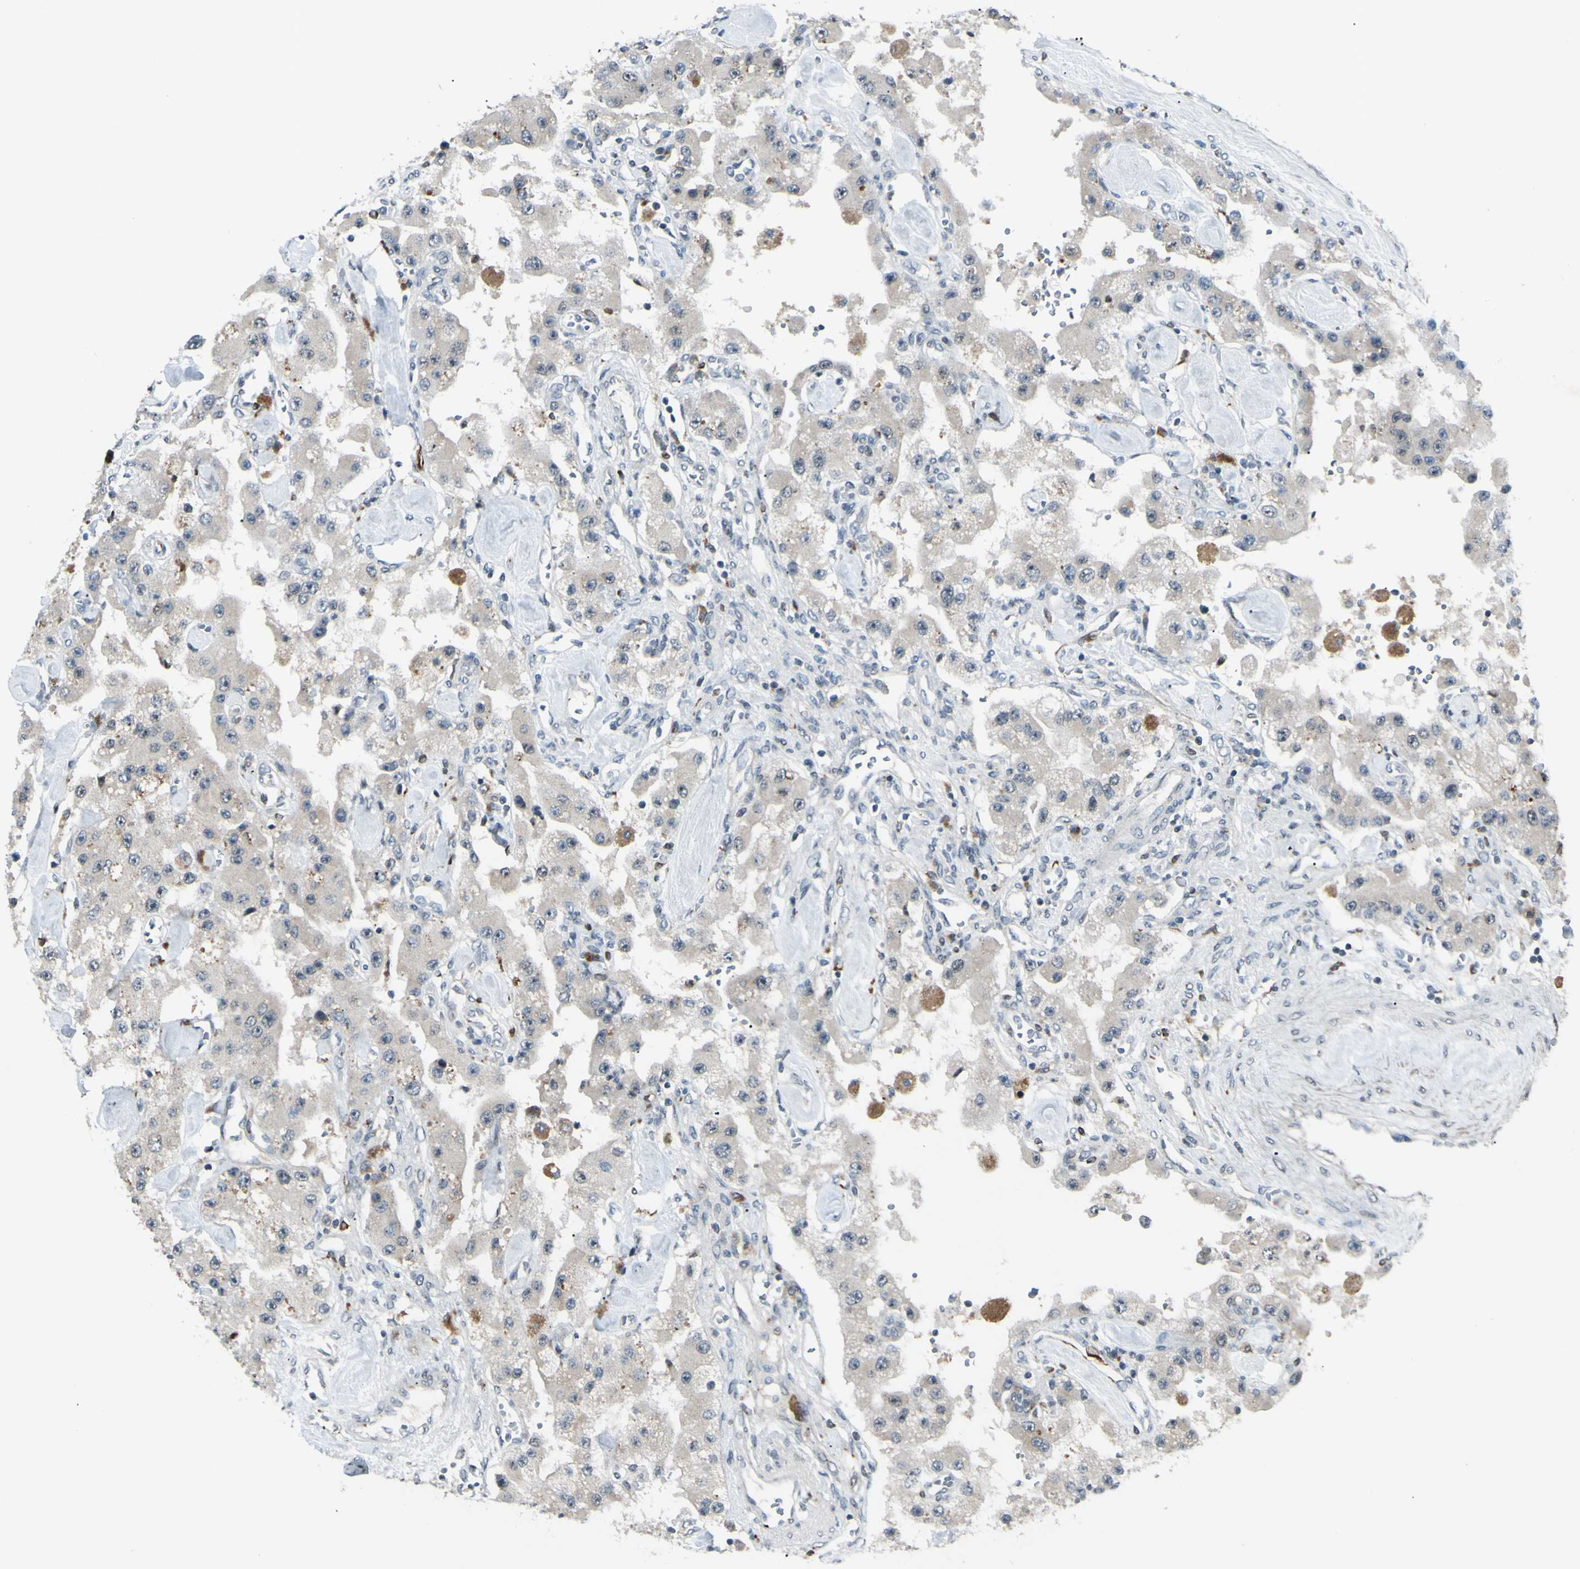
{"staining": {"intensity": "negative", "quantity": "none", "location": "none"}, "tissue": "carcinoid", "cell_type": "Tumor cells", "image_type": "cancer", "snomed": [{"axis": "morphology", "description": "Carcinoid, malignant, NOS"}, {"axis": "topography", "description": "Pancreas"}], "caption": "Tumor cells show no significant positivity in carcinoid (malignant).", "gene": "FGFR2", "patient": {"sex": "male", "age": 41}}